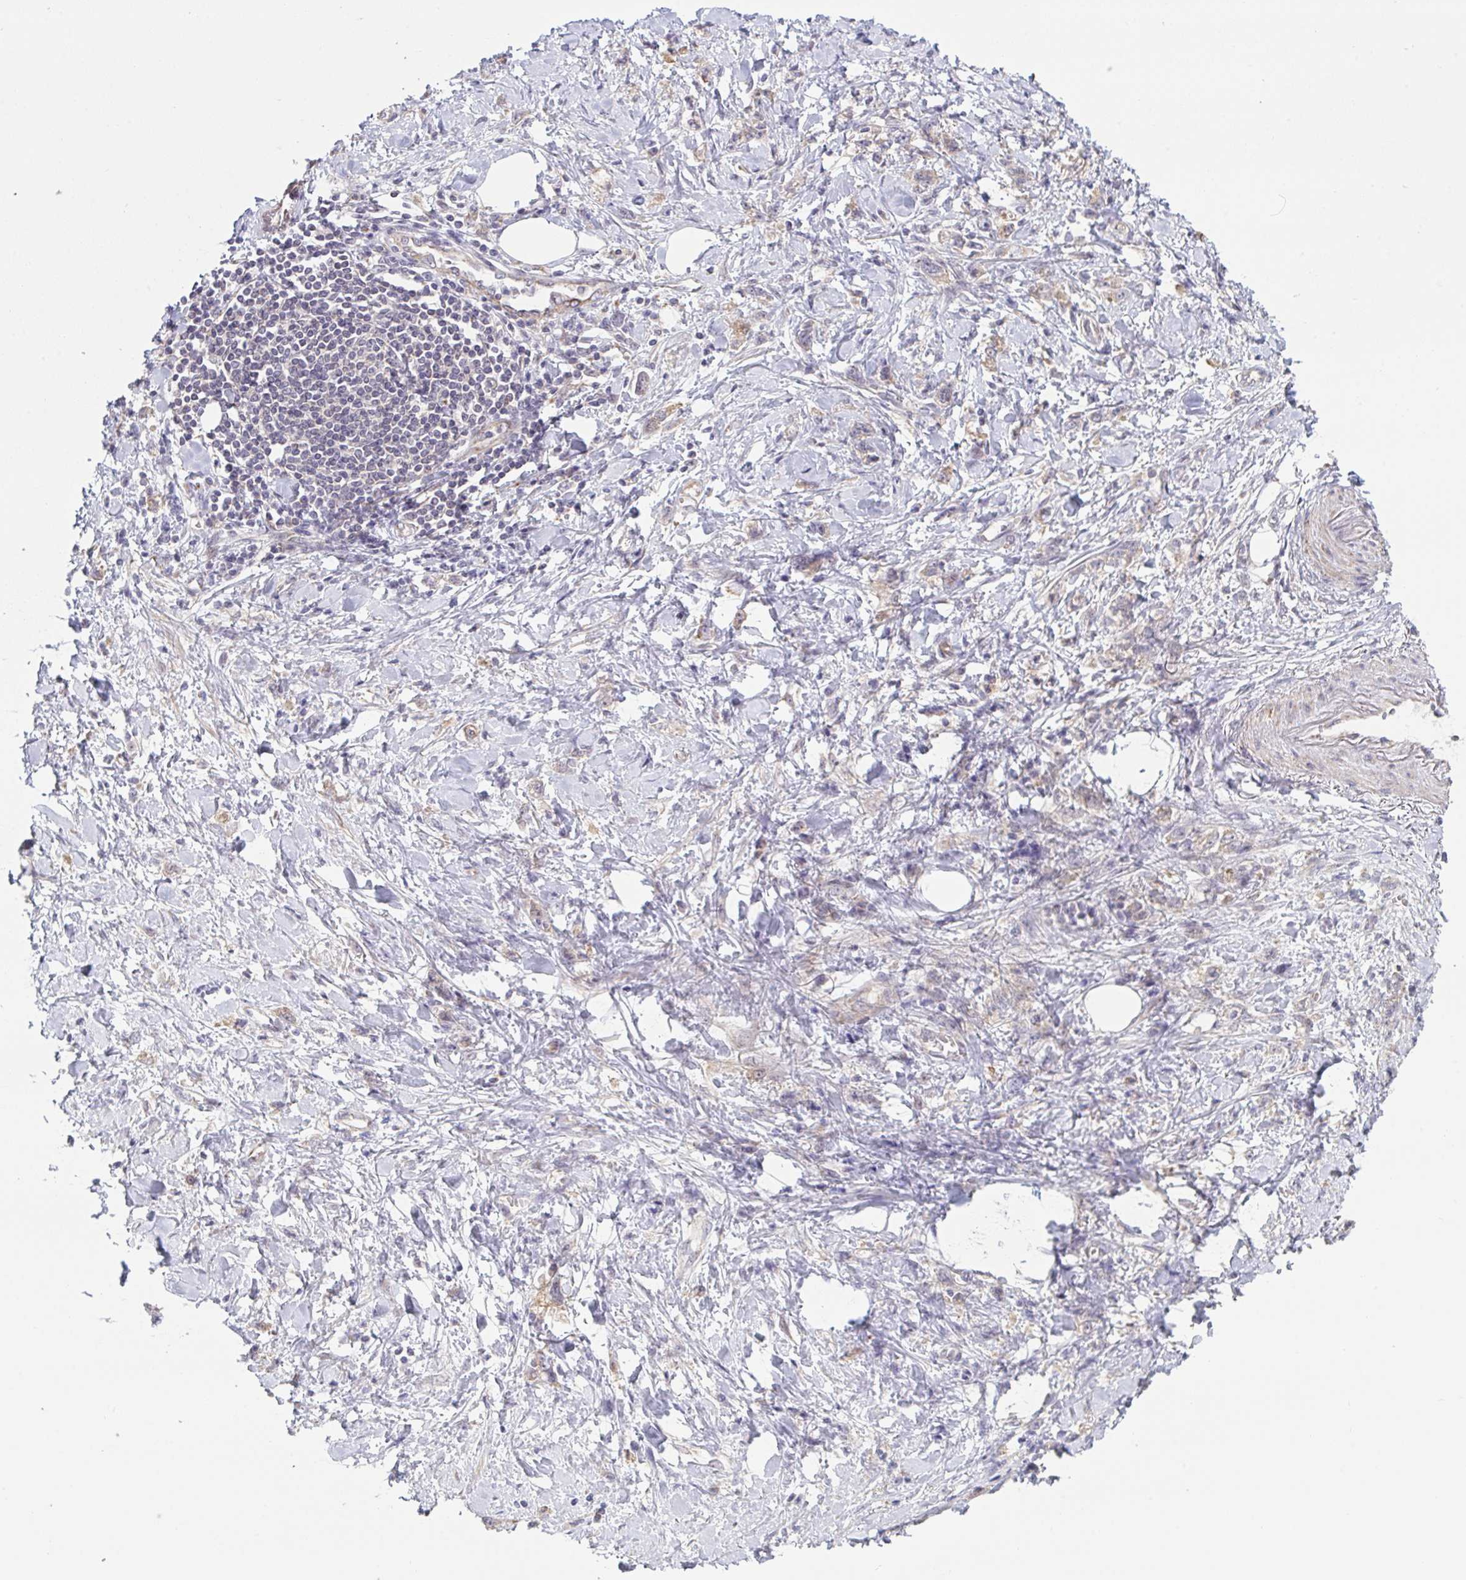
{"staining": {"intensity": "weak", "quantity": "<25%", "location": "cytoplasmic/membranous"}, "tissue": "stomach cancer", "cell_type": "Tumor cells", "image_type": "cancer", "snomed": [{"axis": "morphology", "description": "Adenocarcinoma, NOS"}, {"axis": "topography", "description": "Stomach"}], "caption": "A micrograph of adenocarcinoma (stomach) stained for a protein demonstrates no brown staining in tumor cells.", "gene": "XAF1", "patient": {"sex": "female", "age": 76}}